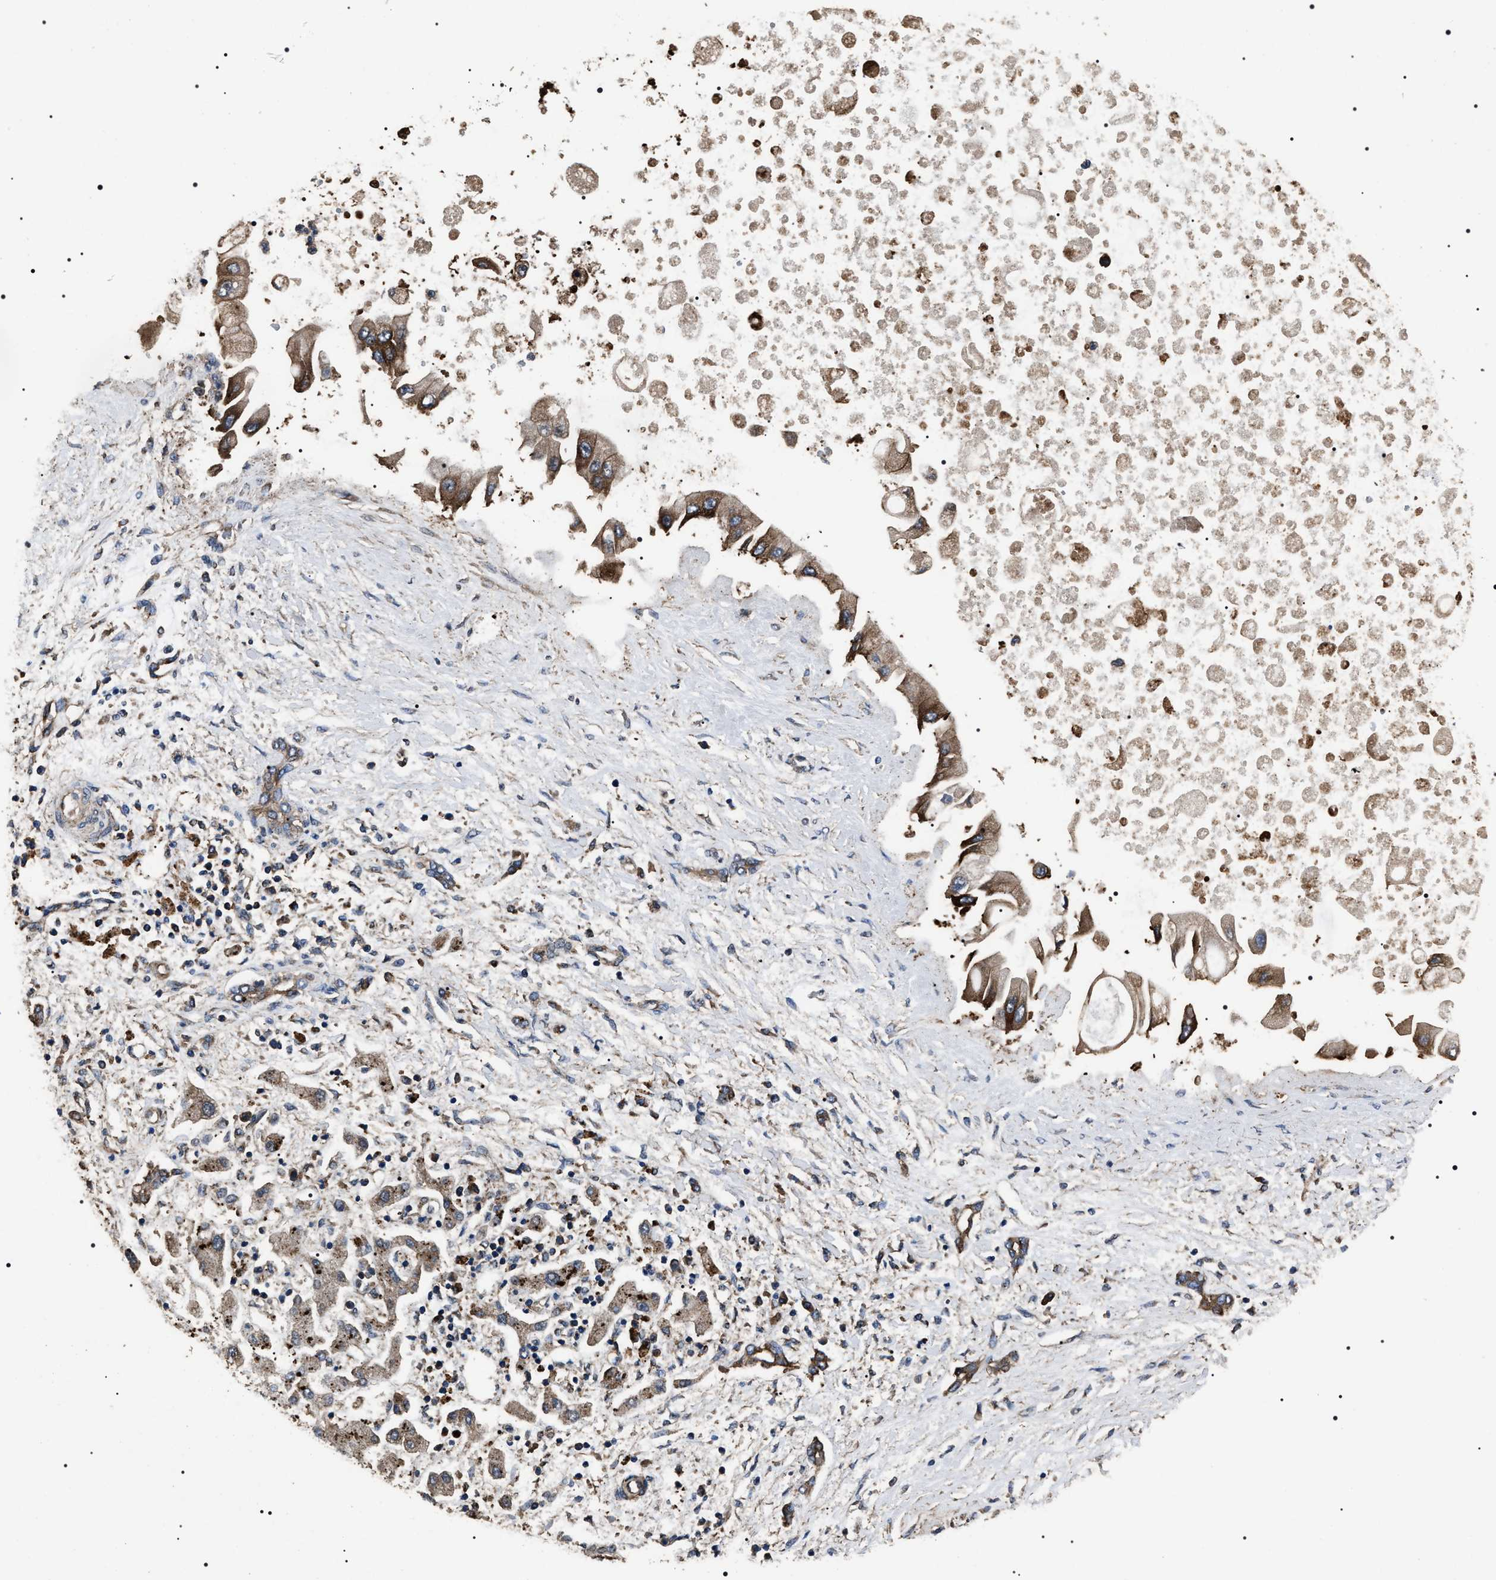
{"staining": {"intensity": "moderate", "quantity": ">75%", "location": "cytoplasmic/membranous"}, "tissue": "liver cancer", "cell_type": "Tumor cells", "image_type": "cancer", "snomed": [{"axis": "morphology", "description": "Cholangiocarcinoma"}, {"axis": "topography", "description": "Liver"}], "caption": "The immunohistochemical stain labels moderate cytoplasmic/membranous positivity in tumor cells of liver cancer tissue. Immunohistochemistry stains the protein in brown and the nuclei are stained blue.", "gene": "HSCB", "patient": {"sex": "male", "age": 50}}